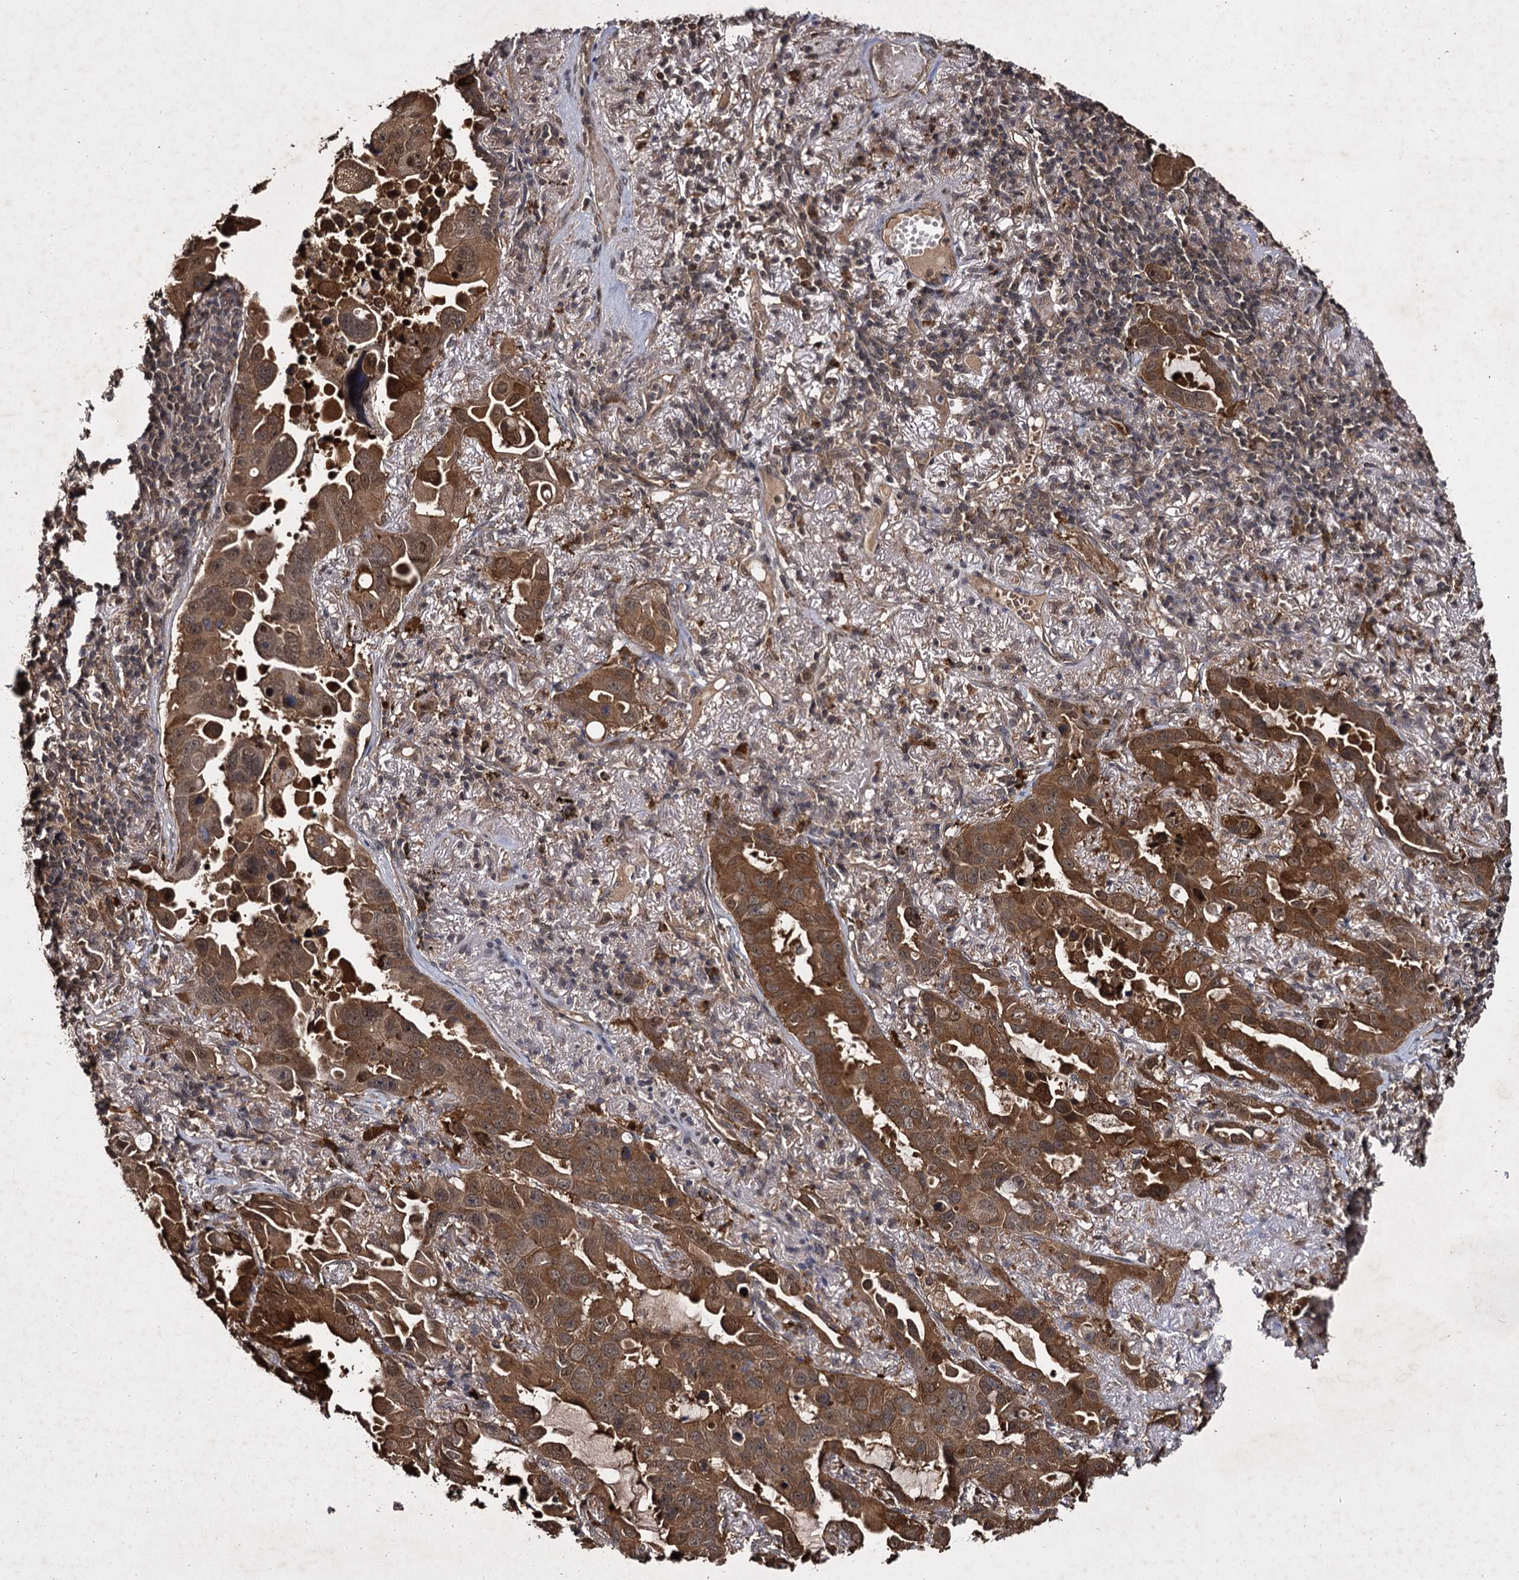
{"staining": {"intensity": "moderate", "quantity": ">75%", "location": "cytoplasmic/membranous,nuclear"}, "tissue": "lung cancer", "cell_type": "Tumor cells", "image_type": "cancer", "snomed": [{"axis": "morphology", "description": "Adenocarcinoma, NOS"}, {"axis": "topography", "description": "Lung"}], "caption": "Lung cancer was stained to show a protein in brown. There is medium levels of moderate cytoplasmic/membranous and nuclear expression in approximately >75% of tumor cells.", "gene": "SLC46A3", "patient": {"sex": "male", "age": 64}}